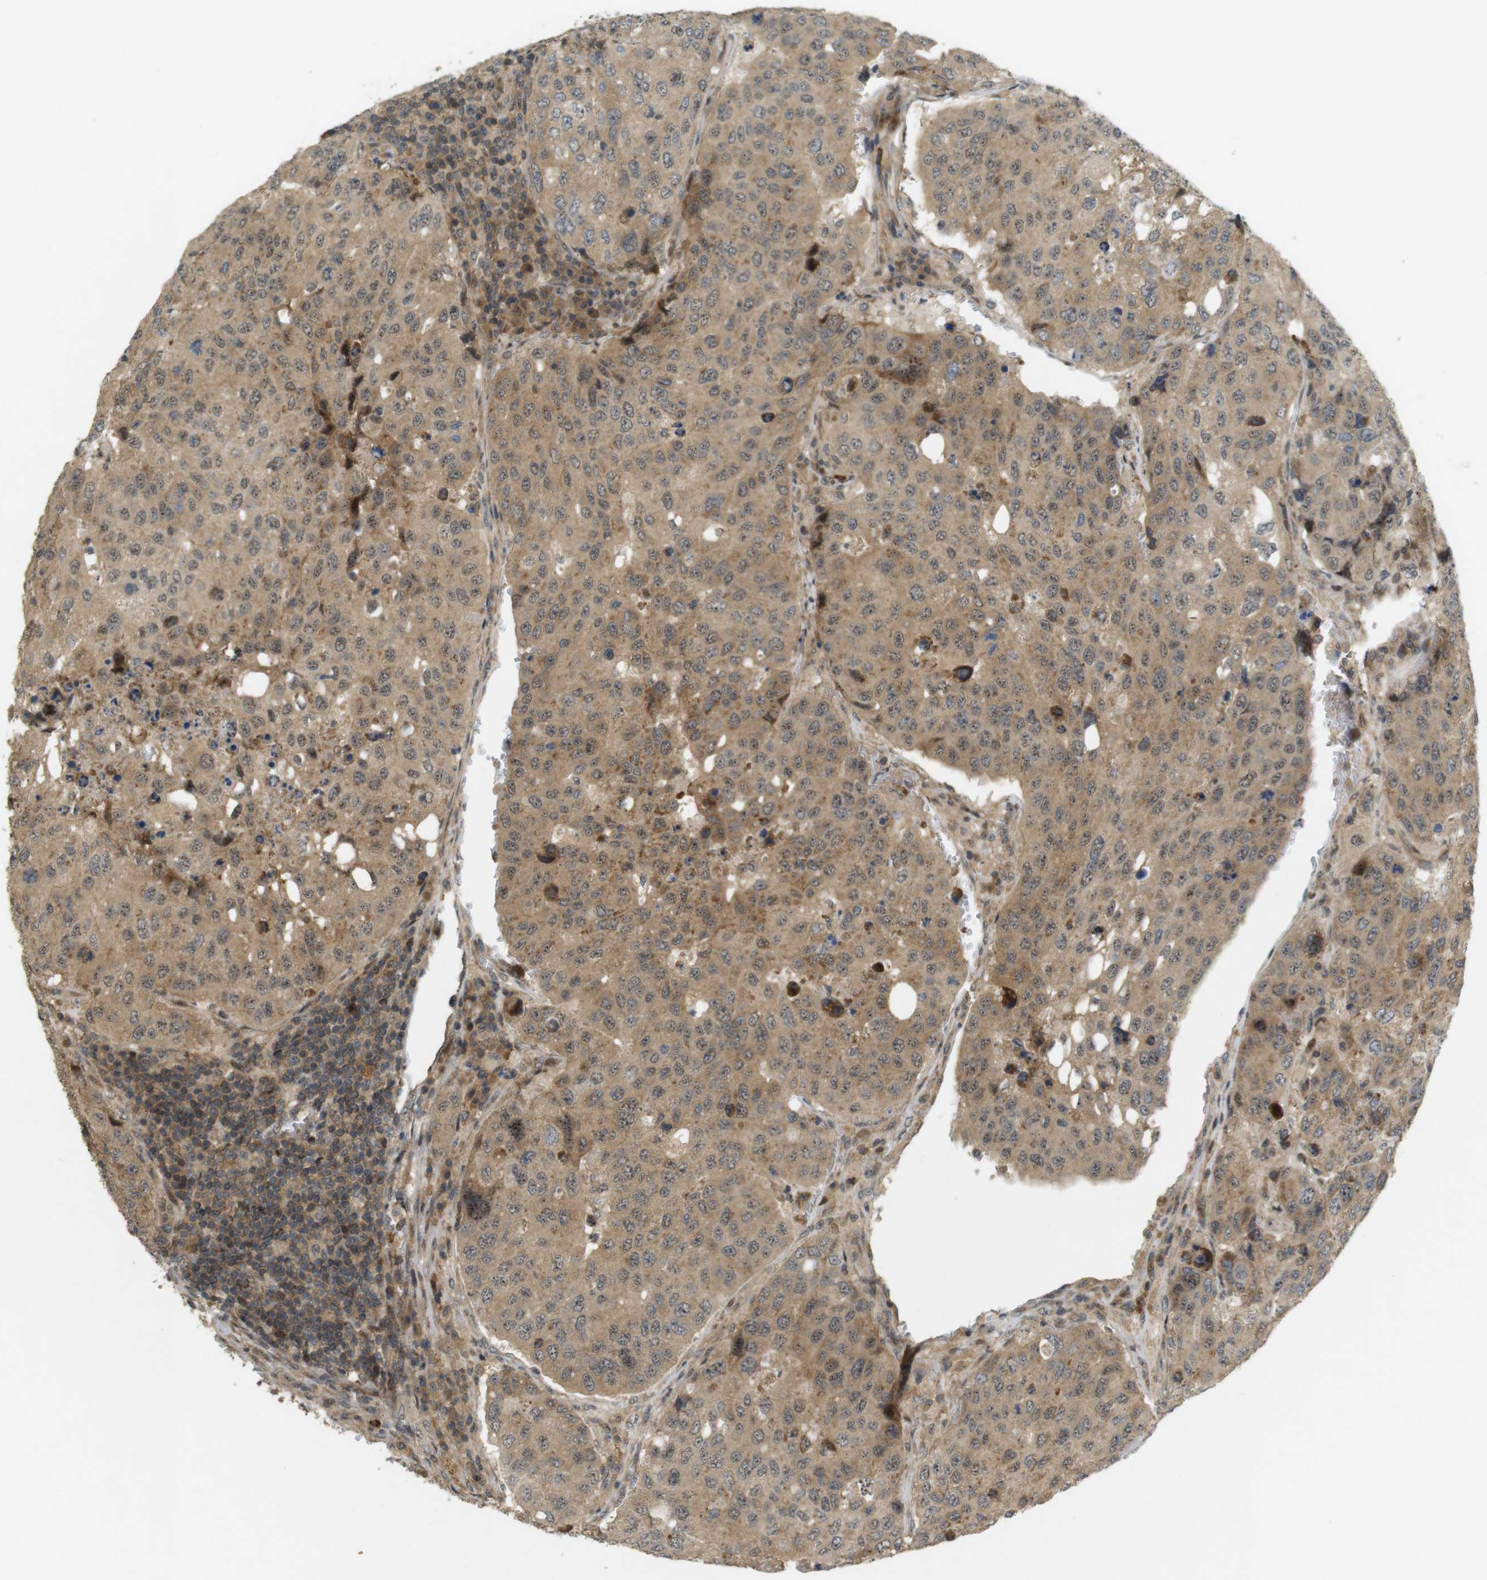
{"staining": {"intensity": "moderate", "quantity": ">75%", "location": "cytoplasmic/membranous,nuclear"}, "tissue": "urothelial cancer", "cell_type": "Tumor cells", "image_type": "cancer", "snomed": [{"axis": "morphology", "description": "Urothelial carcinoma, High grade"}, {"axis": "topography", "description": "Lymph node"}, {"axis": "topography", "description": "Urinary bladder"}], "caption": "Immunohistochemistry (DAB (3,3'-diaminobenzidine)) staining of urothelial cancer reveals moderate cytoplasmic/membranous and nuclear protein expression in approximately >75% of tumor cells.", "gene": "TMX3", "patient": {"sex": "male", "age": 51}}